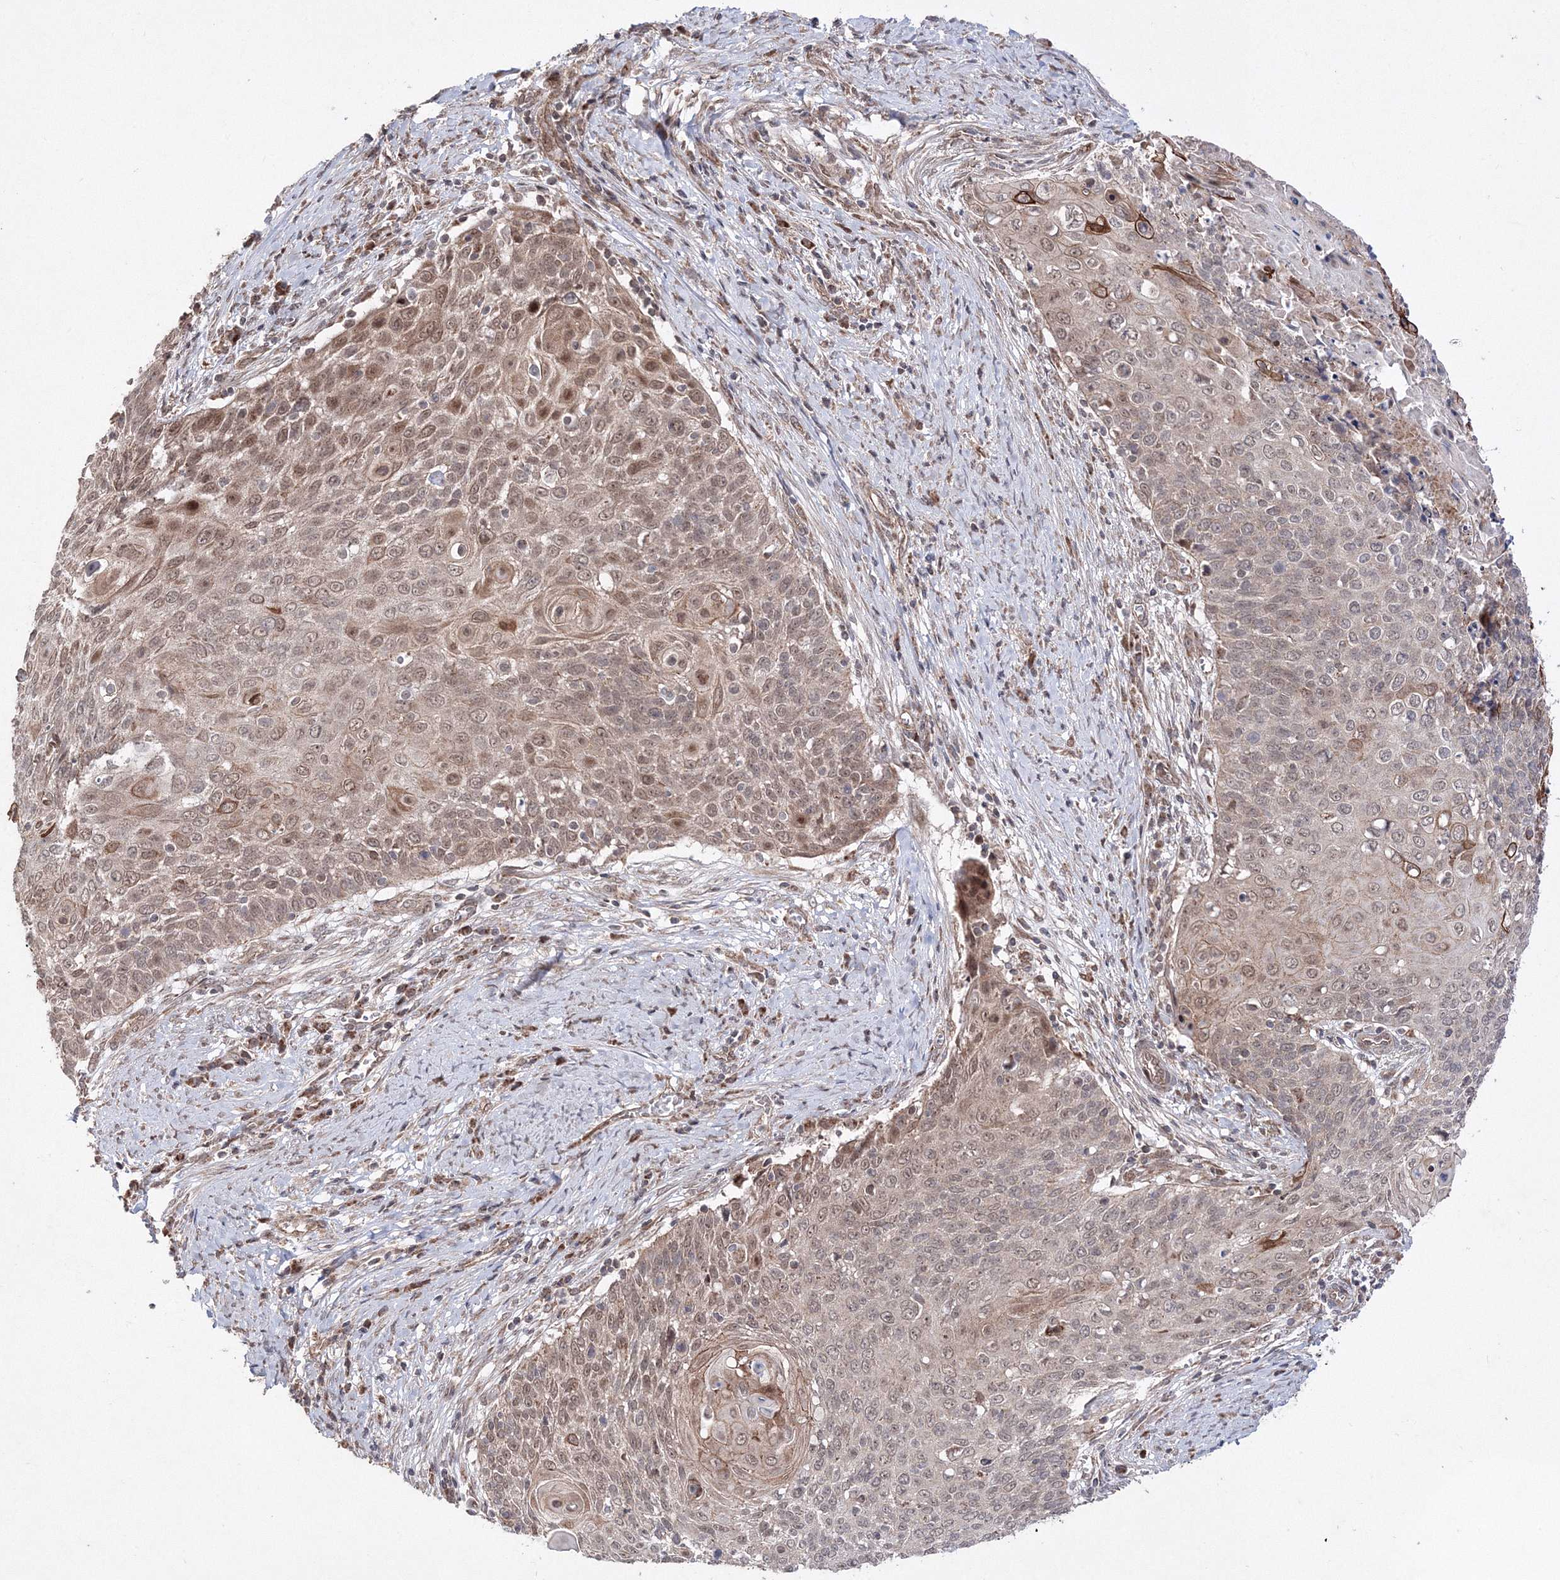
{"staining": {"intensity": "moderate", "quantity": "25%-75%", "location": "cytoplasmic/membranous,nuclear"}, "tissue": "cervical cancer", "cell_type": "Tumor cells", "image_type": "cancer", "snomed": [{"axis": "morphology", "description": "Squamous cell carcinoma, NOS"}, {"axis": "topography", "description": "Cervix"}], "caption": "Cervical cancer (squamous cell carcinoma) stained with a protein marker shows moderate staining in tumor cells.", "gene": "DALRD3", "patient": {"sex": "female", "age": 39}}